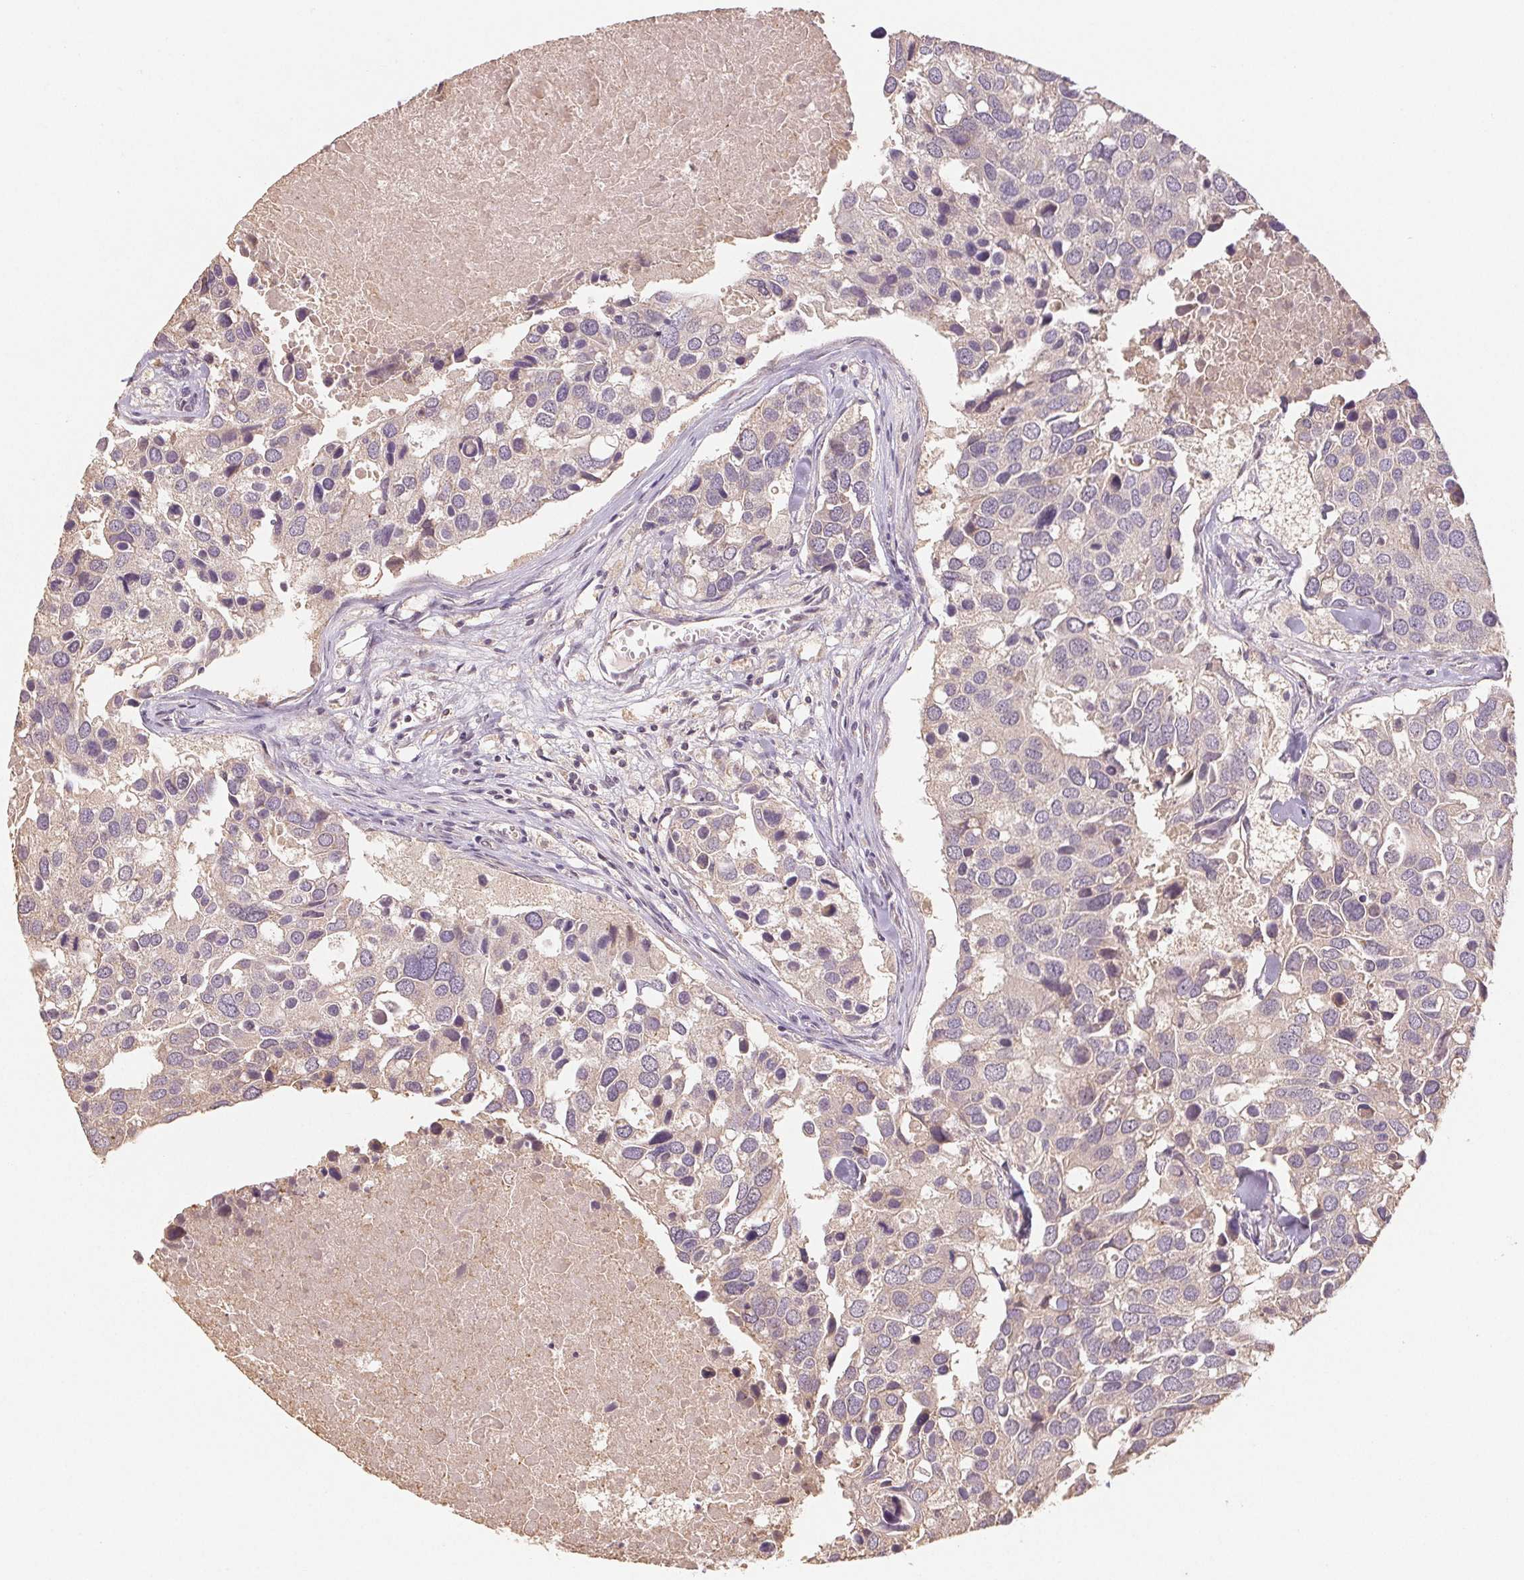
{"staining": {"intensity": "negative", "quantity": "none", "location": "none"}, "tissue": "breast cancer", "cell_type": "Tumor cells", "image_type": "cancer", "snomed": [{"axis": "morphology", "description": "Duct carcinoma"}, {"axis": "topography", "description": "Breast"}], "caption": "Tumor cells show no significant expression in breast infiltrating ductal carcinoma. Brightfield microscopy of immunohistochemistry stained with DAB (3,3'-diaminobenzidine) (brown) and hematoxylin (blue), captured at high magnification.", "gene": "COX14", "patient": {"sex": "female", "age": 83}}